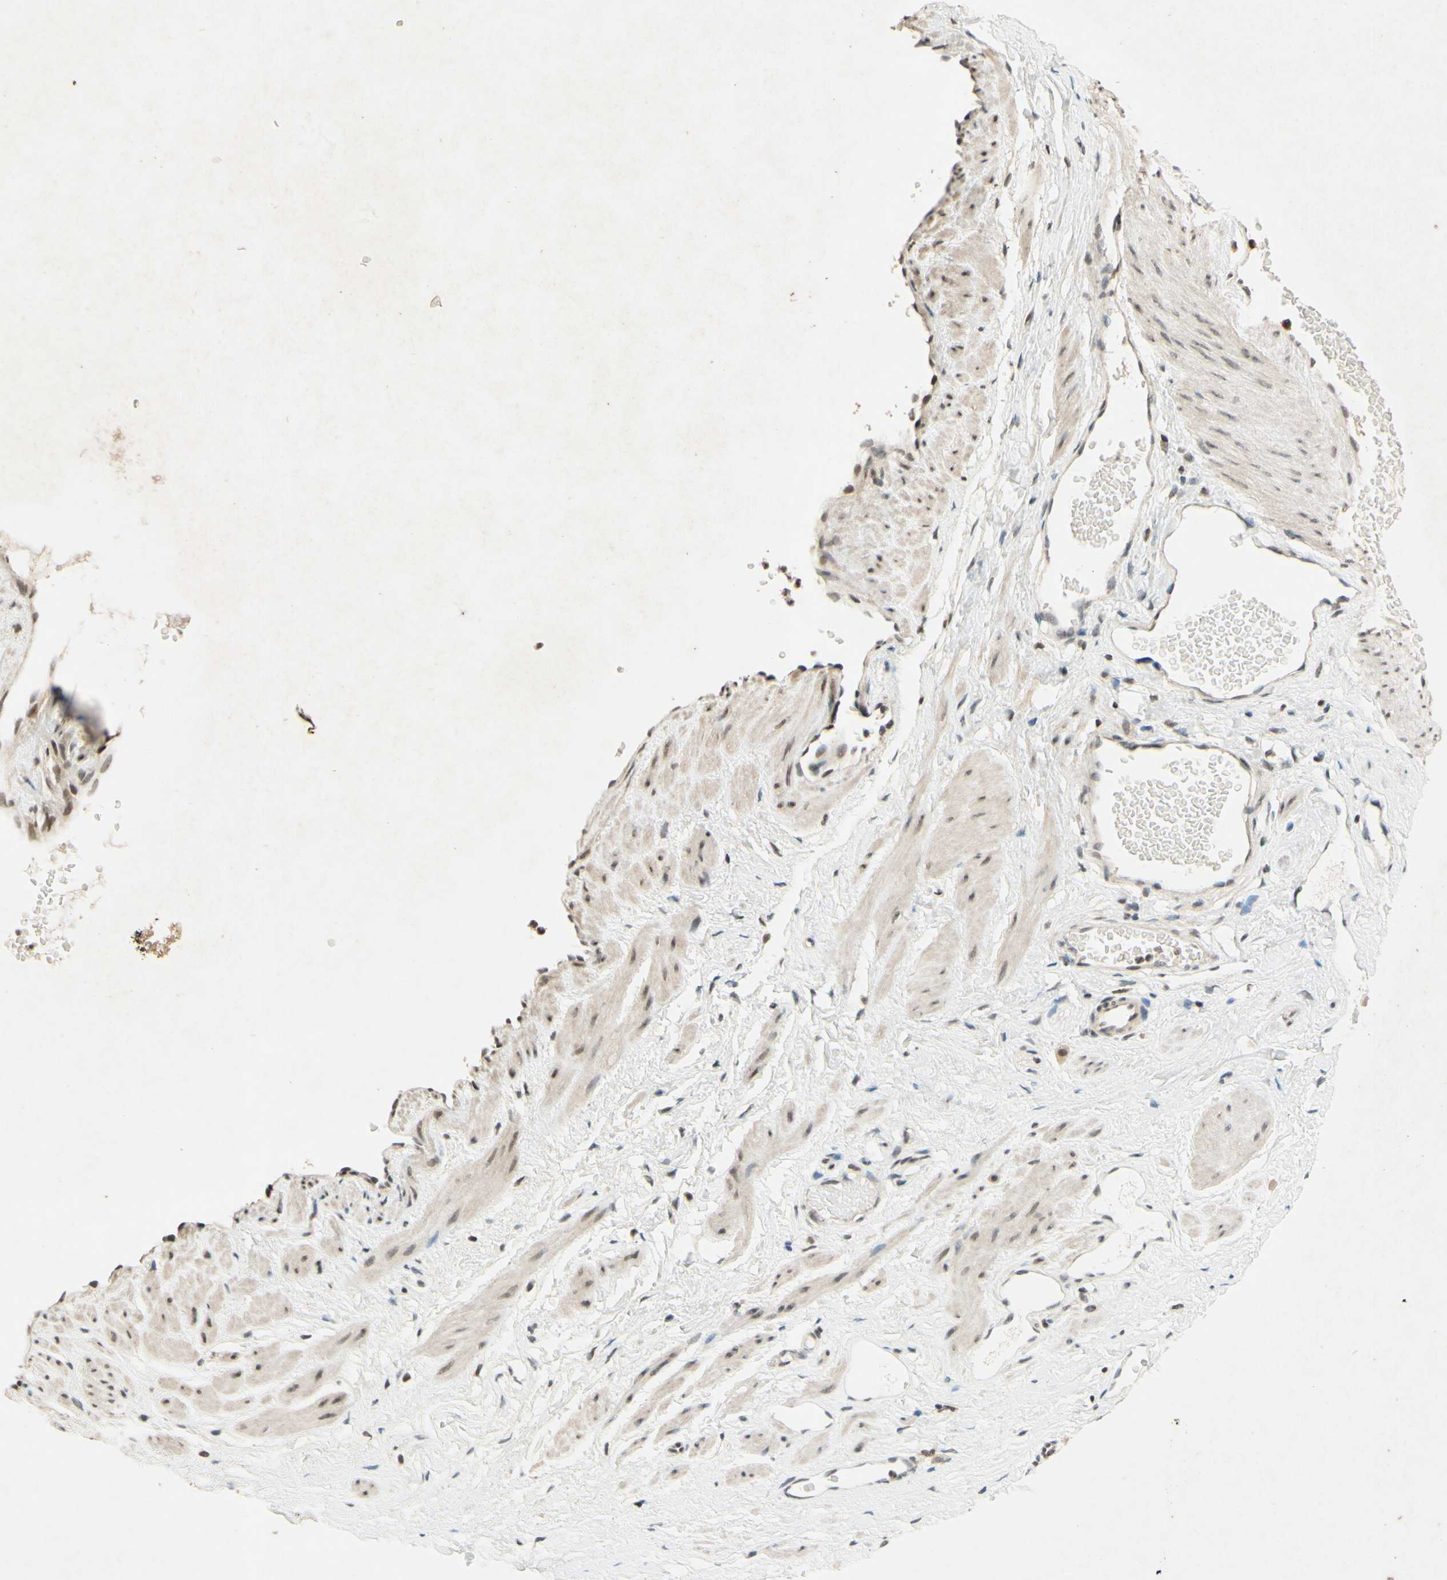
{"staining": {"intensity": "moderate", "quantity": "25%-75%", "location": "nuclear"}, "tissue": "adipose tissue", "cell_type": "Adipocytes", "image_type": "normal", "snomed": [{"axis": "morphology", "description": "Normal tissue, NOS"}, {"axis": "topography", "description": "Soft tissue"}, {"axis": "topography", "description": "Vascular tissue"}], "caption": "Adipose tissue stained for a protein shows moderate nuclear positivity in adipocytes.", "gene": "SMARCB1", "patient": {"sex": "female", "age": 35}}